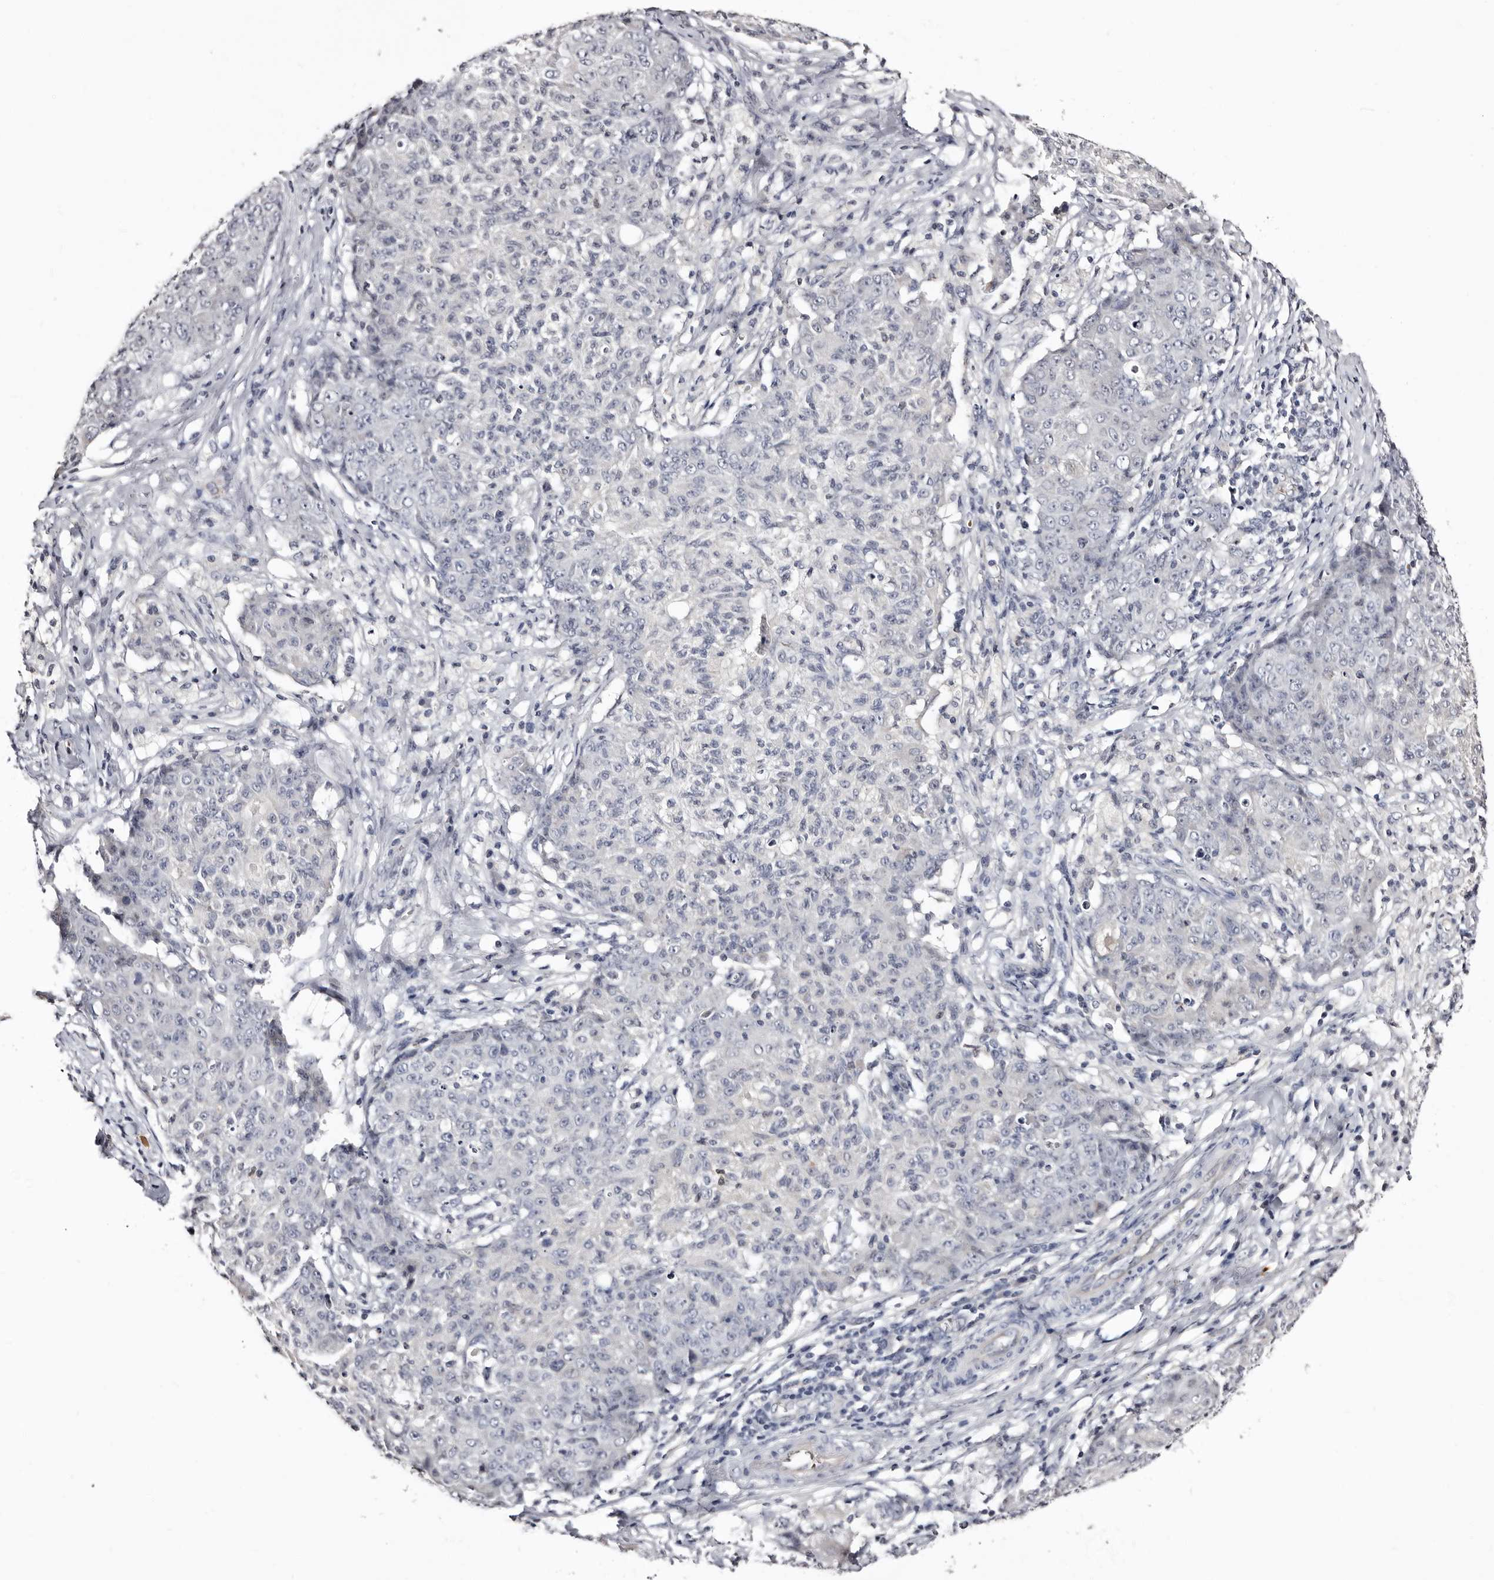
{"staining": {"intensity": "negative", "quantity": "none", "location": "none"}, "tissue": "ovarian cancer", "cell_type": "Tumor cells", "image_type": "cancer", "snomed": [{"axis": "morphology", "description": "Carcinoma, endometroid"}, {"axis": "topography", "description": "Ovary"}], "caption": "The histopathology image exhibits no significant expression in tumor cells of endometroid carcinoma (ovarian).", "gene": "BPGM", "patient": {"sex": "female", "age": 42}}